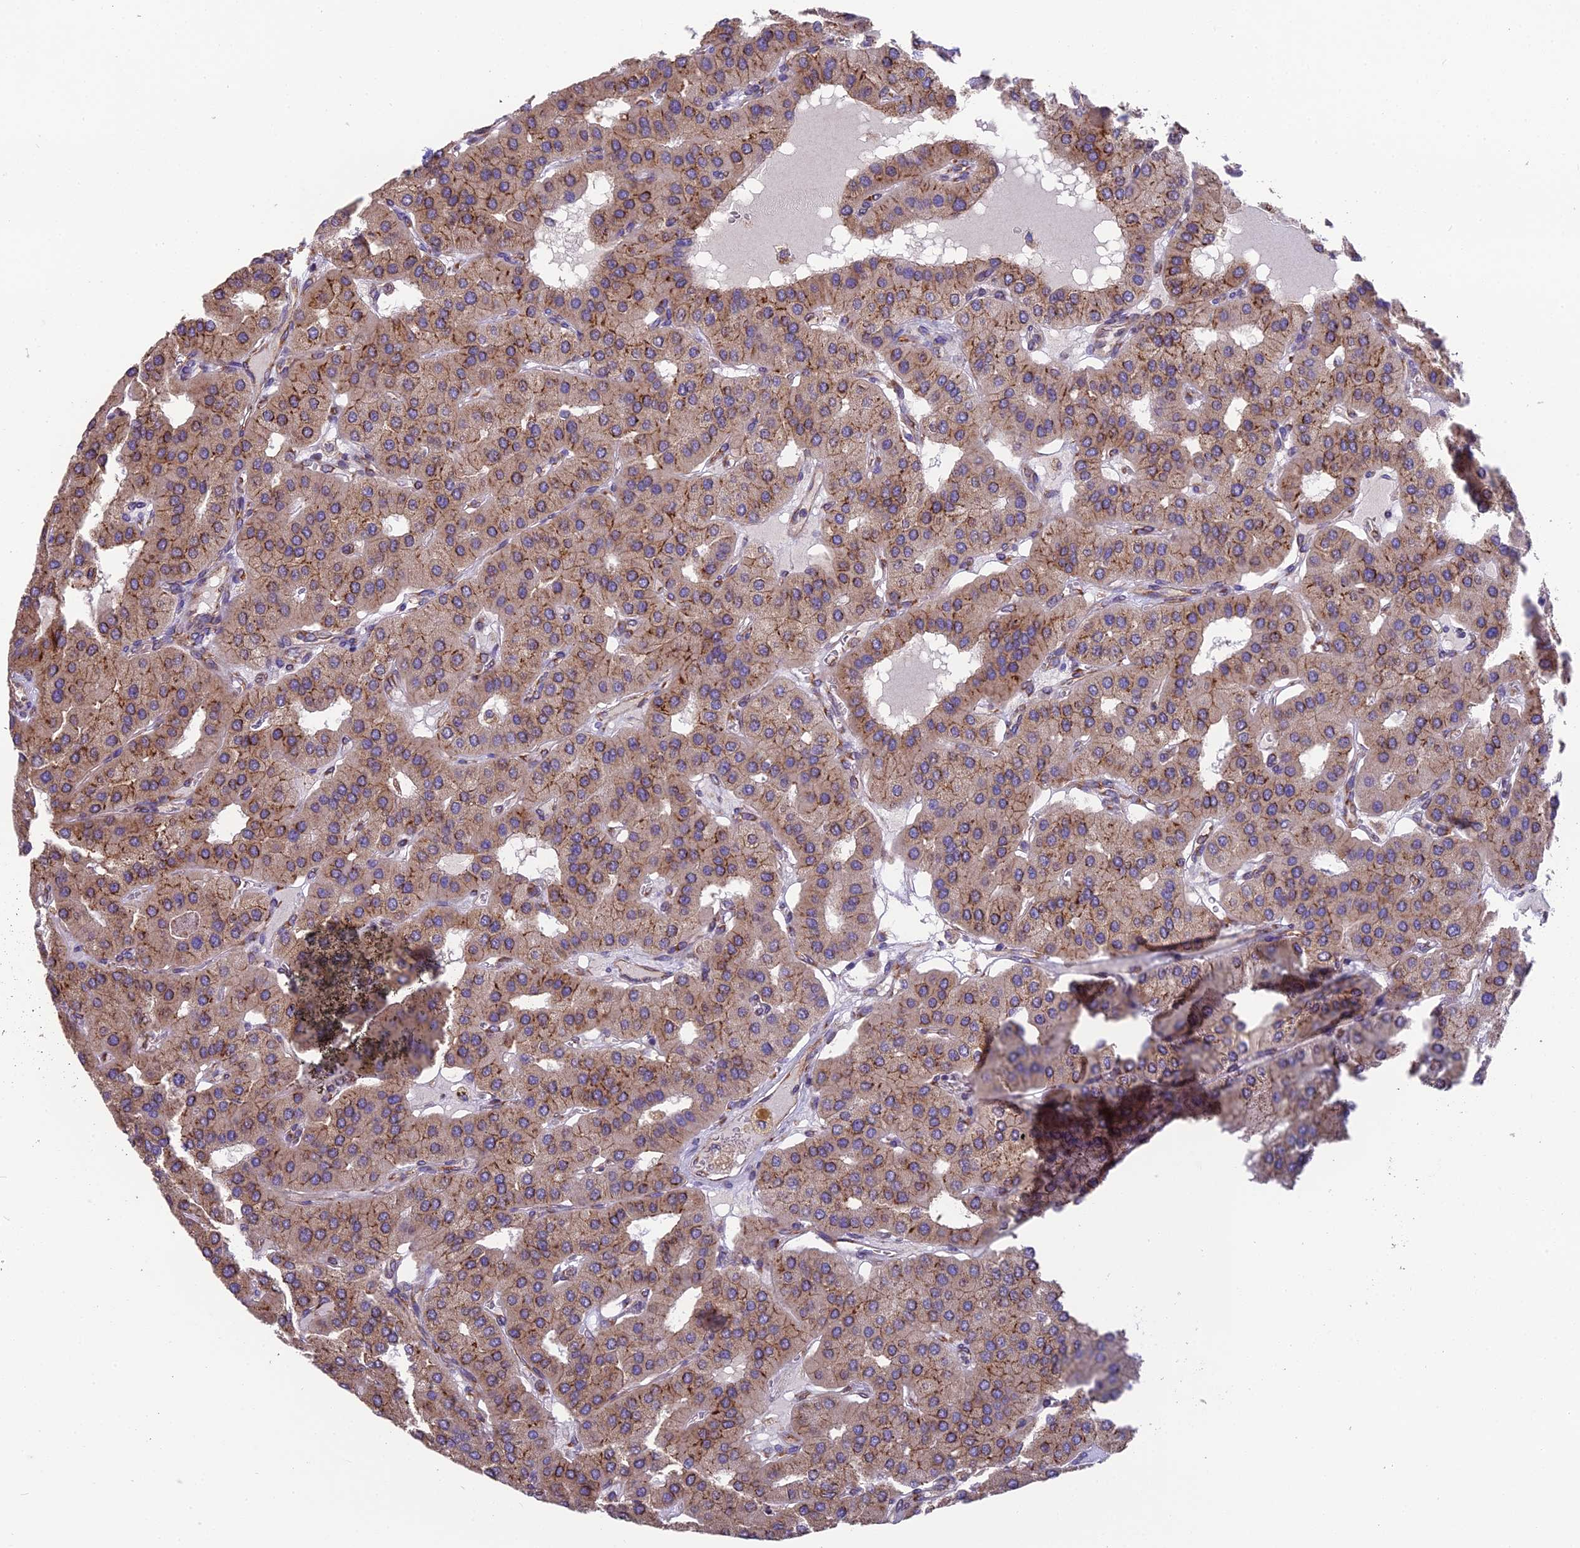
{"staining": {"intensity": "moderate", "quantity": ">75%", "location": "cytoplasmic/membranous"}, "tissue": "parathyroid gland", "cell_type": "Glandular cells", "image_type": "normal", "snomed": [{"axis": "morphology", "description": "Normal tissue, NOS"}, {"axis": "morphology", "description": "Adenoma, NOS"}, {"axis": "topography", "description": "Parathyroid gland"}], "caption": "This histopathology image demonstrates IHC staining of normal parathyroid gland, with medium moderate cytoplasmic/membranous expression in about >75% of glandular cells.", "gene": "BLOC1S4", "patient": {"sex": "female", "age": 86}}